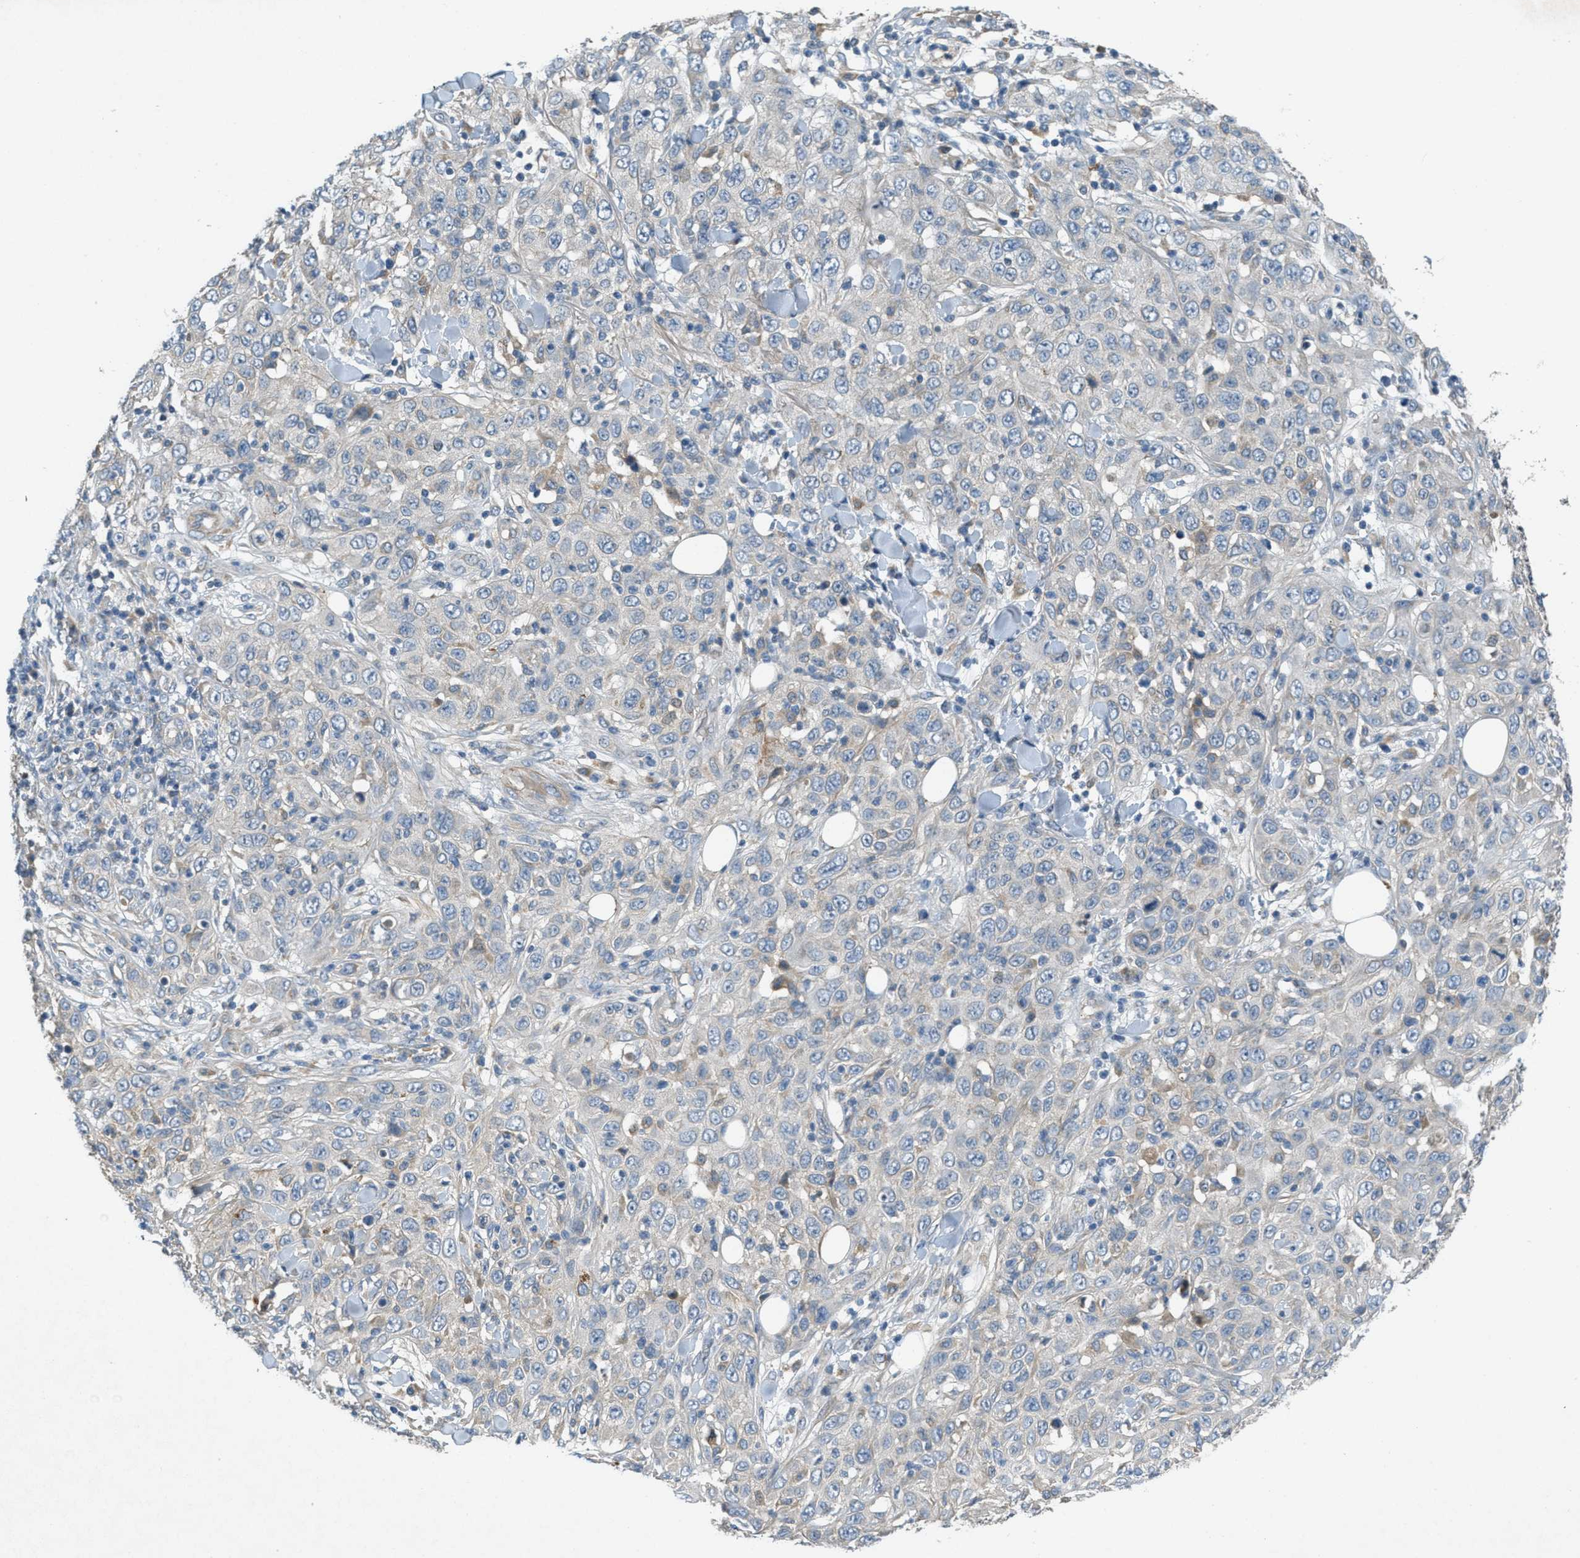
{"staining": {"intensity": "weak", "quantity": "<25%", "location": "cytoplasmic/membranous"}, "tissue": "skin cancer", "cell_type": "Tumor cells", "image_type": "cancer", "snomed": [{"axis": "morphology", "description": "Squamous cell carcinoma, NOS"}, {"axis": "topography", "description": "Skin"}], "caption": "Immunohistochemistry of human skin squamous cell carcinoma reveals no staining in tumor cells.", "gene": "ADCY6", "patient": {"sex": "female", "age": 88}}